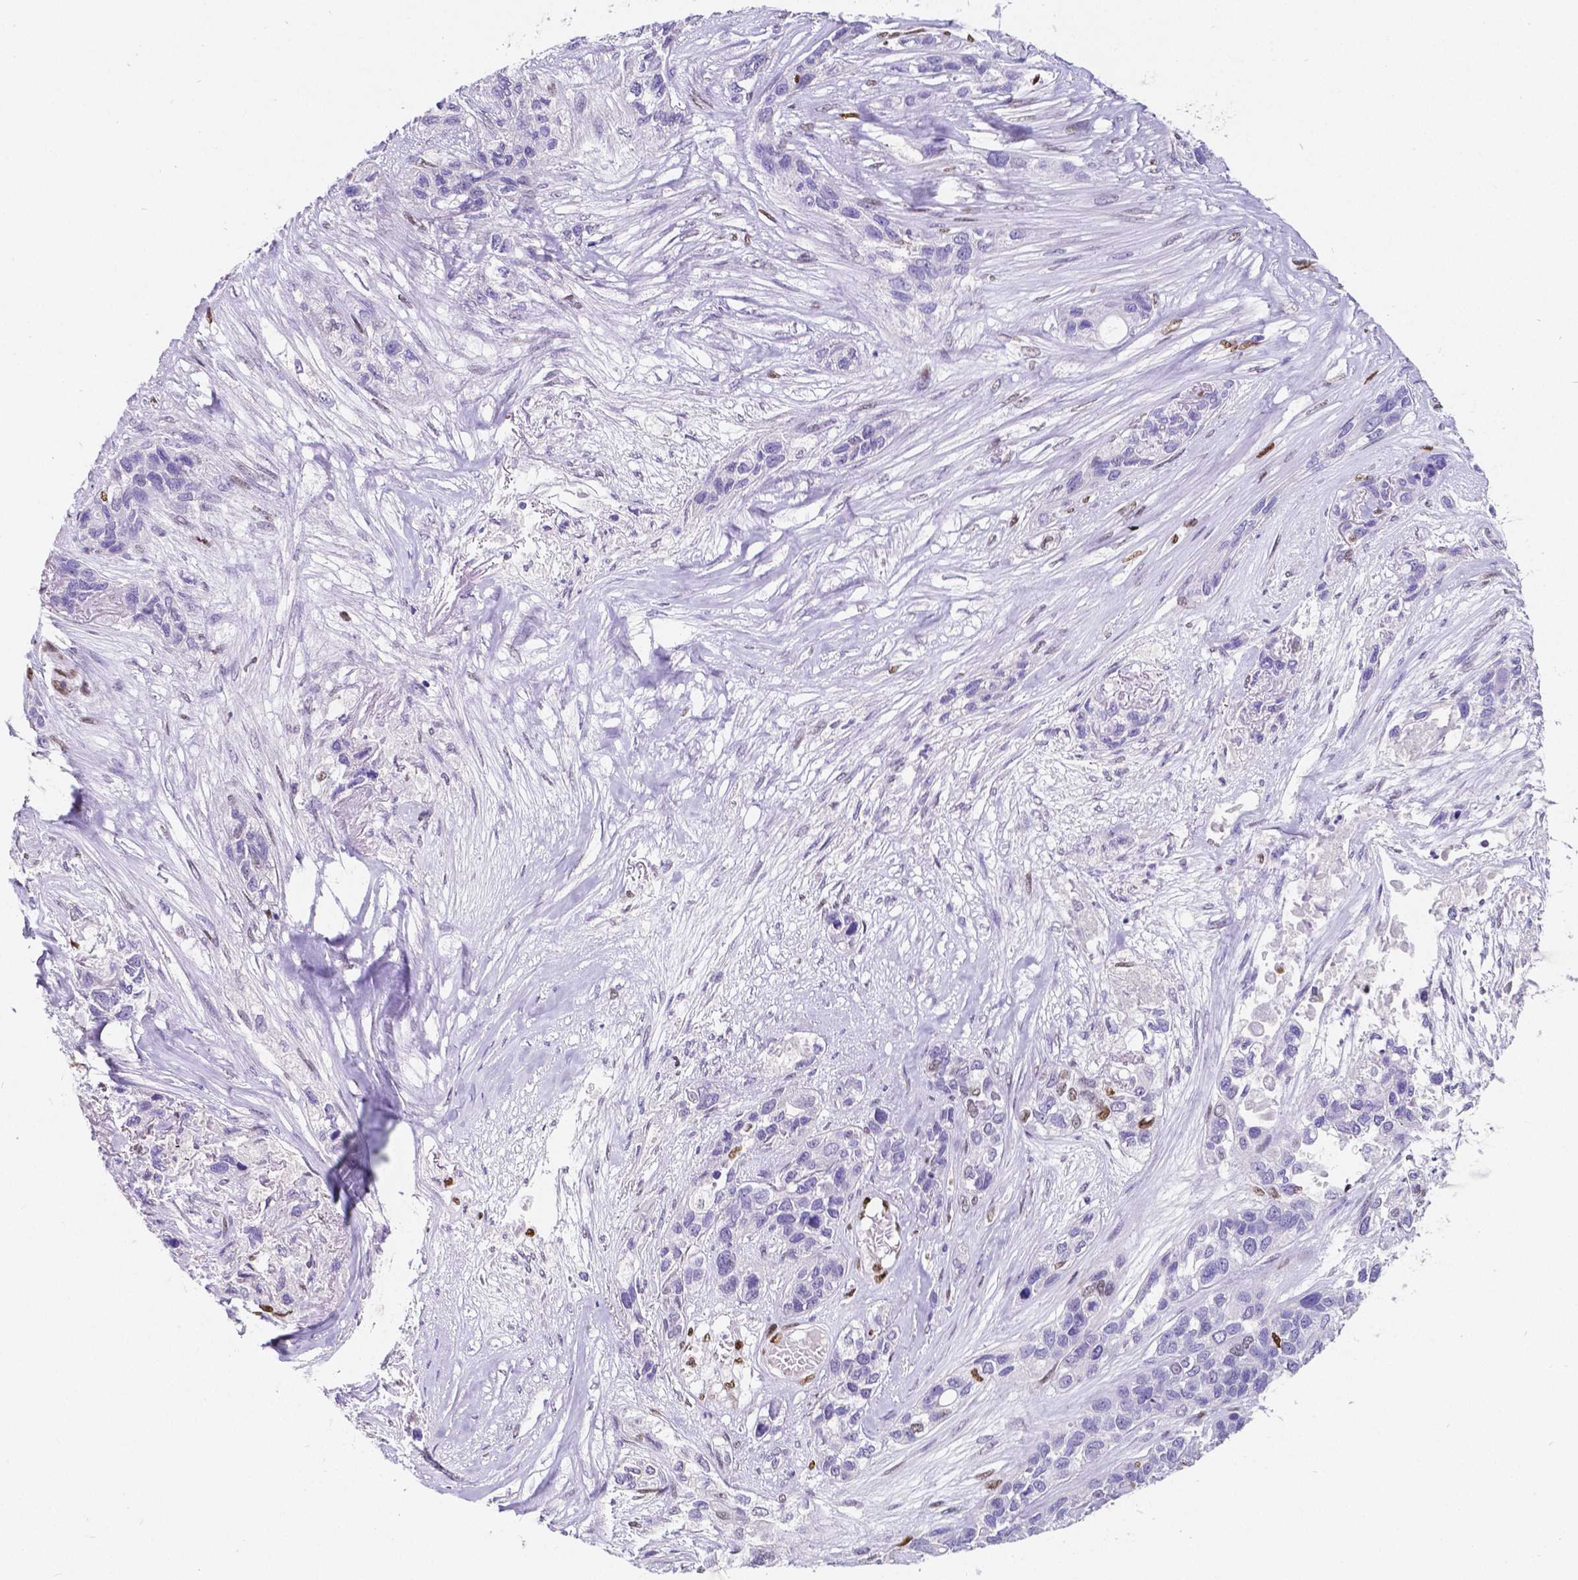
{"staining": {"intensity": "negative", "quantity": "none", "location": "none"}, "tissue": "lung cancer", "cell_type": "Tumor cells", "image_type": "cancer", "snomed": [{"axis": "morphology", "description": "Squamous cell carcinoma, NOS"}, {"axis": "topography", "description": "Lung"}], "caption": "High magnification brightfield microscopy of lung cancer (squamous cell carcinoma) stained with DAB (3,3'-diaminobenzidine) (brown) and counterstained with hematoxylin (blue): tumor cells show no significant expression. (DAB immunohistochemistry, high magnification).", "gene": "MEF2C", "patient": {"sex": "female", "age": 70}}